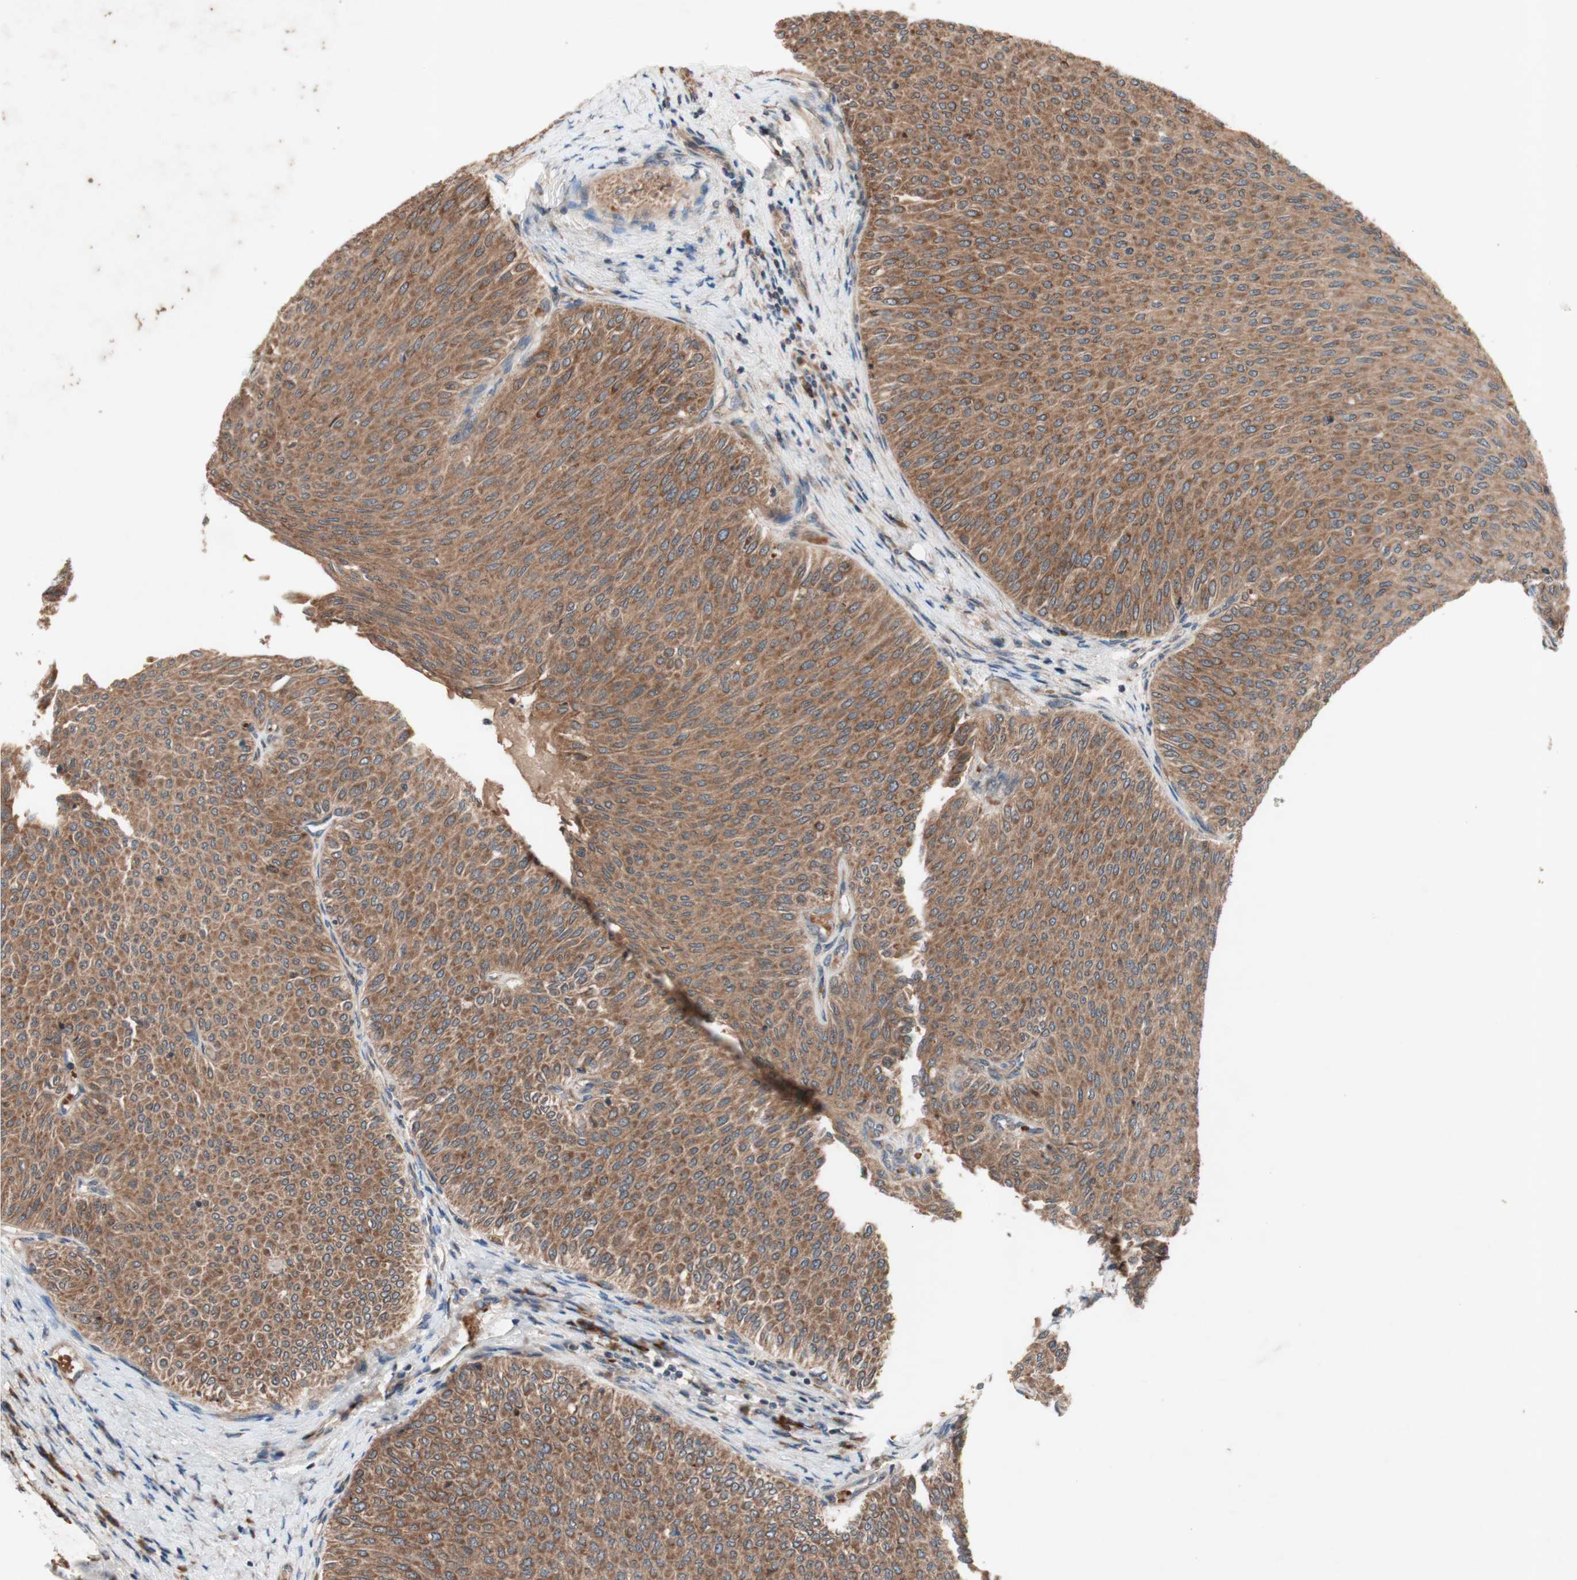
{"staining": {"intensity": "moderate", "quantity": ">75%", "location": "cytoplasmic/membranous"}, "tissue": "urothelial cancer", "cell_type": "Tumor cells", "image_type": "cancer", "snomed": [{"axis": "morphology", "description": "Urothelial carcinoma, Low grade"}, {"axis": "topography", "description": "Urinary bladder"}], "caption": "A brown stain highlights moderate cytoplasmic/membranous positivity of a protein in human urothelial cancer tumor cells.", "gene": "DDOST", "patient": {"sex": "male", "age": 78}}